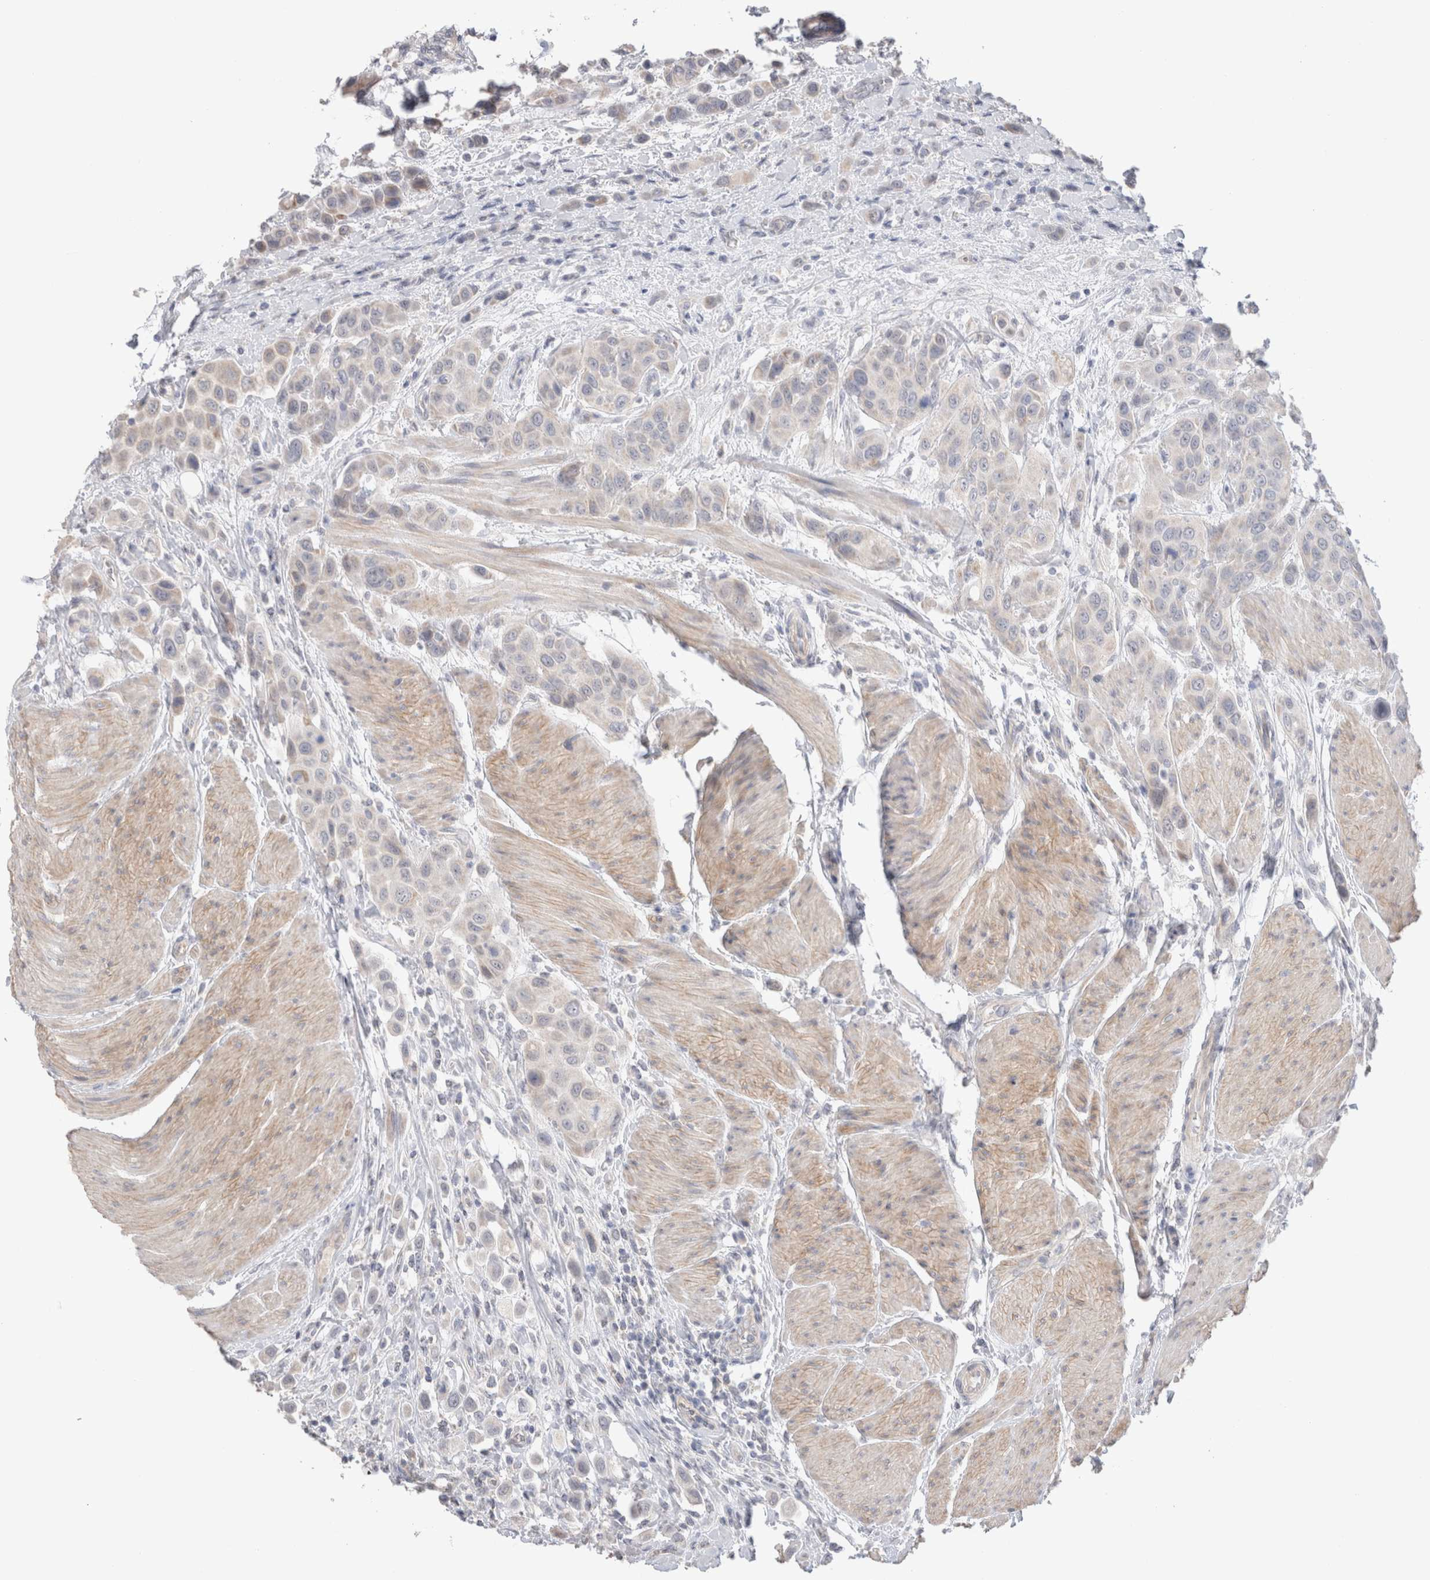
{"staining": {"intensity": "weak", "quantity": "<25%", "location": "cytoplasmic/membranous"}, "tissue": "urothelial cancer", "cell_type": "Tumor cells", "image_type": "cancer", "snomed": [{"axis": "morphology", "description": "Urothelial carcinoma, High grade"}, {"axis": "topography", "description": "Urinary bladder"}], "caption": "Immunohistochemistry (IHC) image of neoplastic tissue: human high-grade urothelial carcinoma stained with DAB demonstrates no significant protein staining in tumor cells.", "gene": "DMD", "patient": {"sex": "male", "age": 50}}